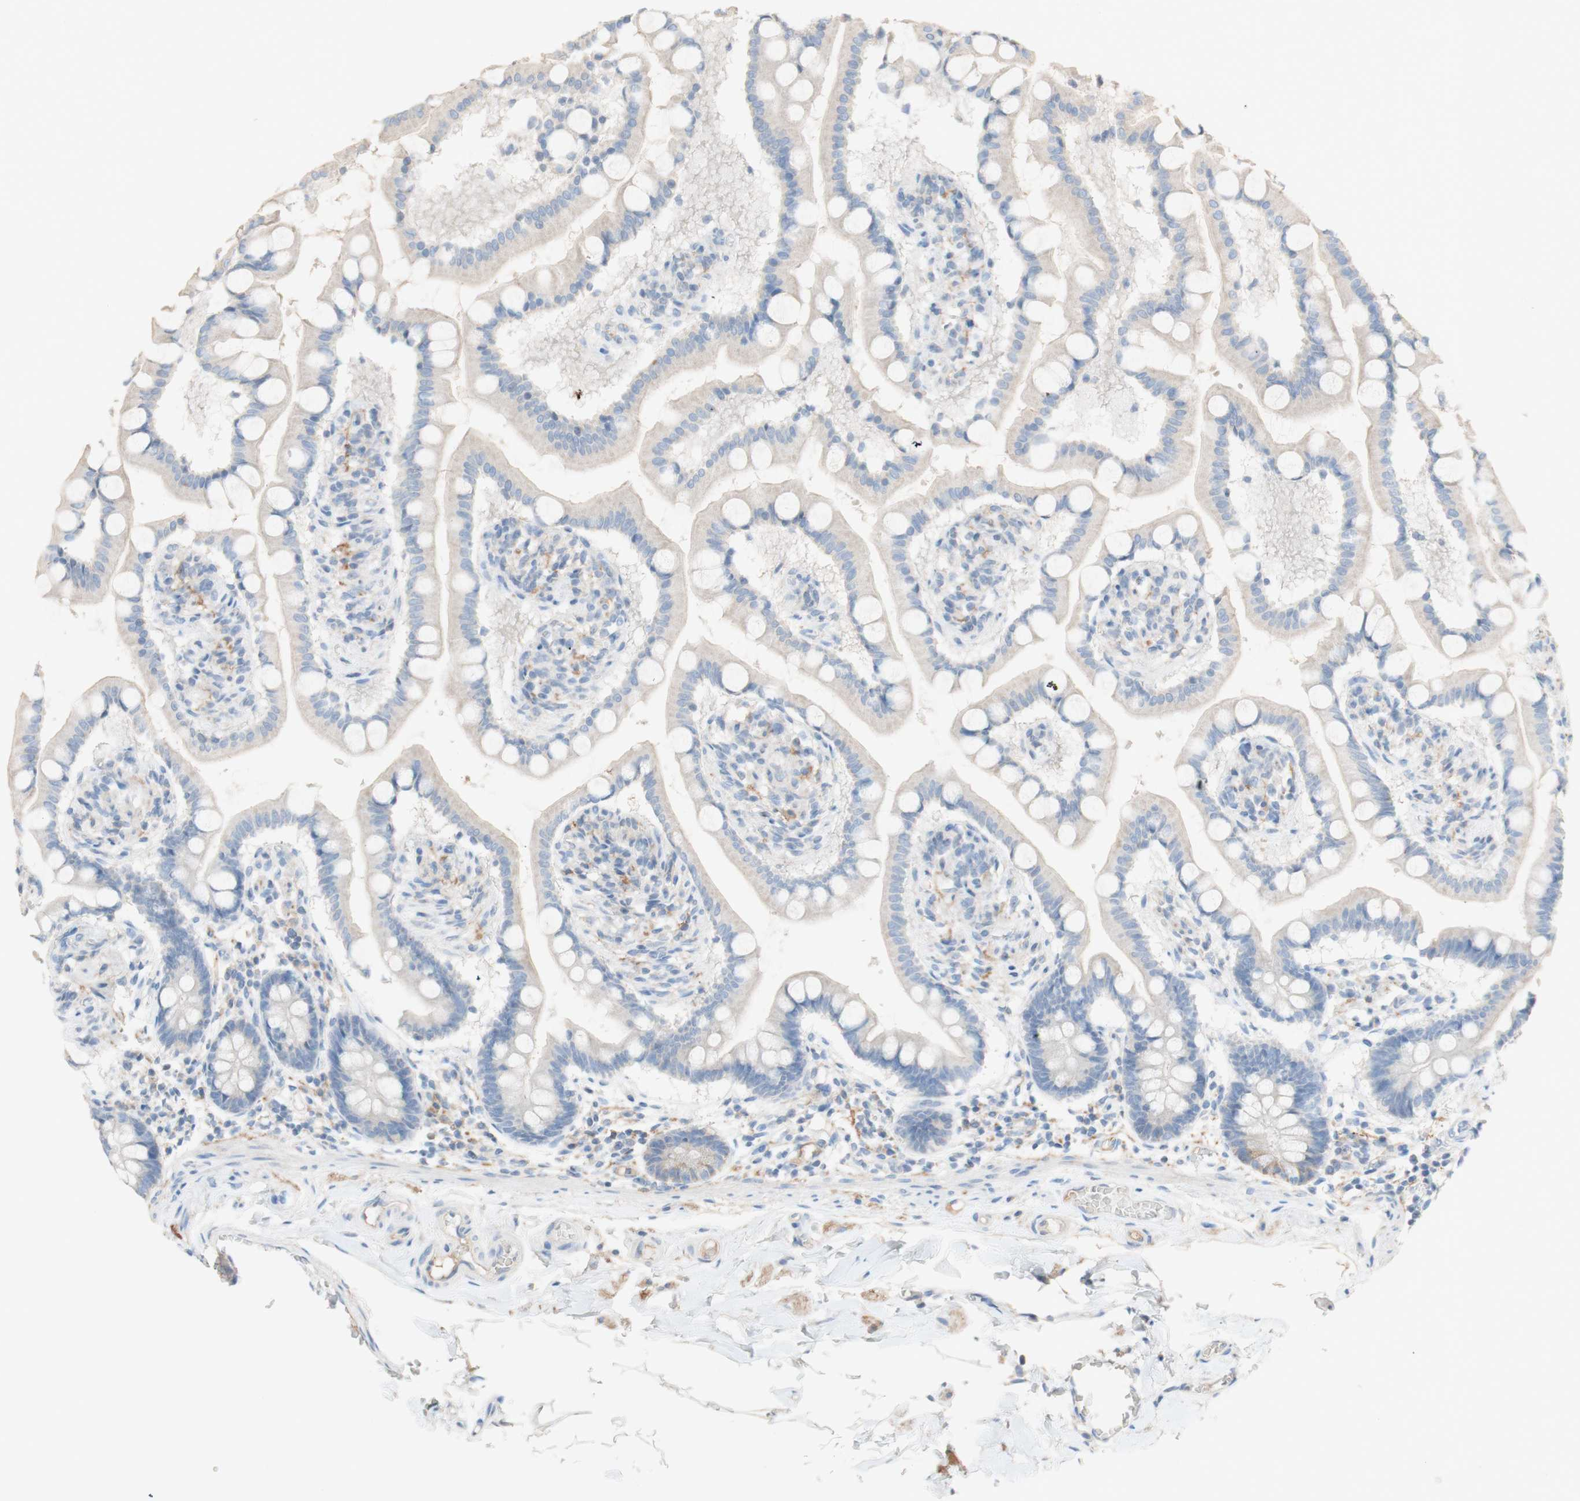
{"staining": {"intensity": "weak", "quantity": ">75%", "location": "cytoplasmic/membranous"}, "tissue": "small intestine", "cell_type": "Glandular cells", "image_type": "normal", "snomed": [{"axis": "morphology", "description": "Normal tissue, NOS"}, {"axis": "topography", "description": "Small intestine"}], "caption": "Immunohistochemistry micrograph of unremarkable small intestine: small intestine stained using immunohistochemistry displays low levels of weak protein expression localized specifically in the cytoplasmic/membranous of glandular cells, appearing as a cytoplasmic/membranous brown color.", "gene": "PACSIN1", "patient": {"sex": "male", "age": 41}}